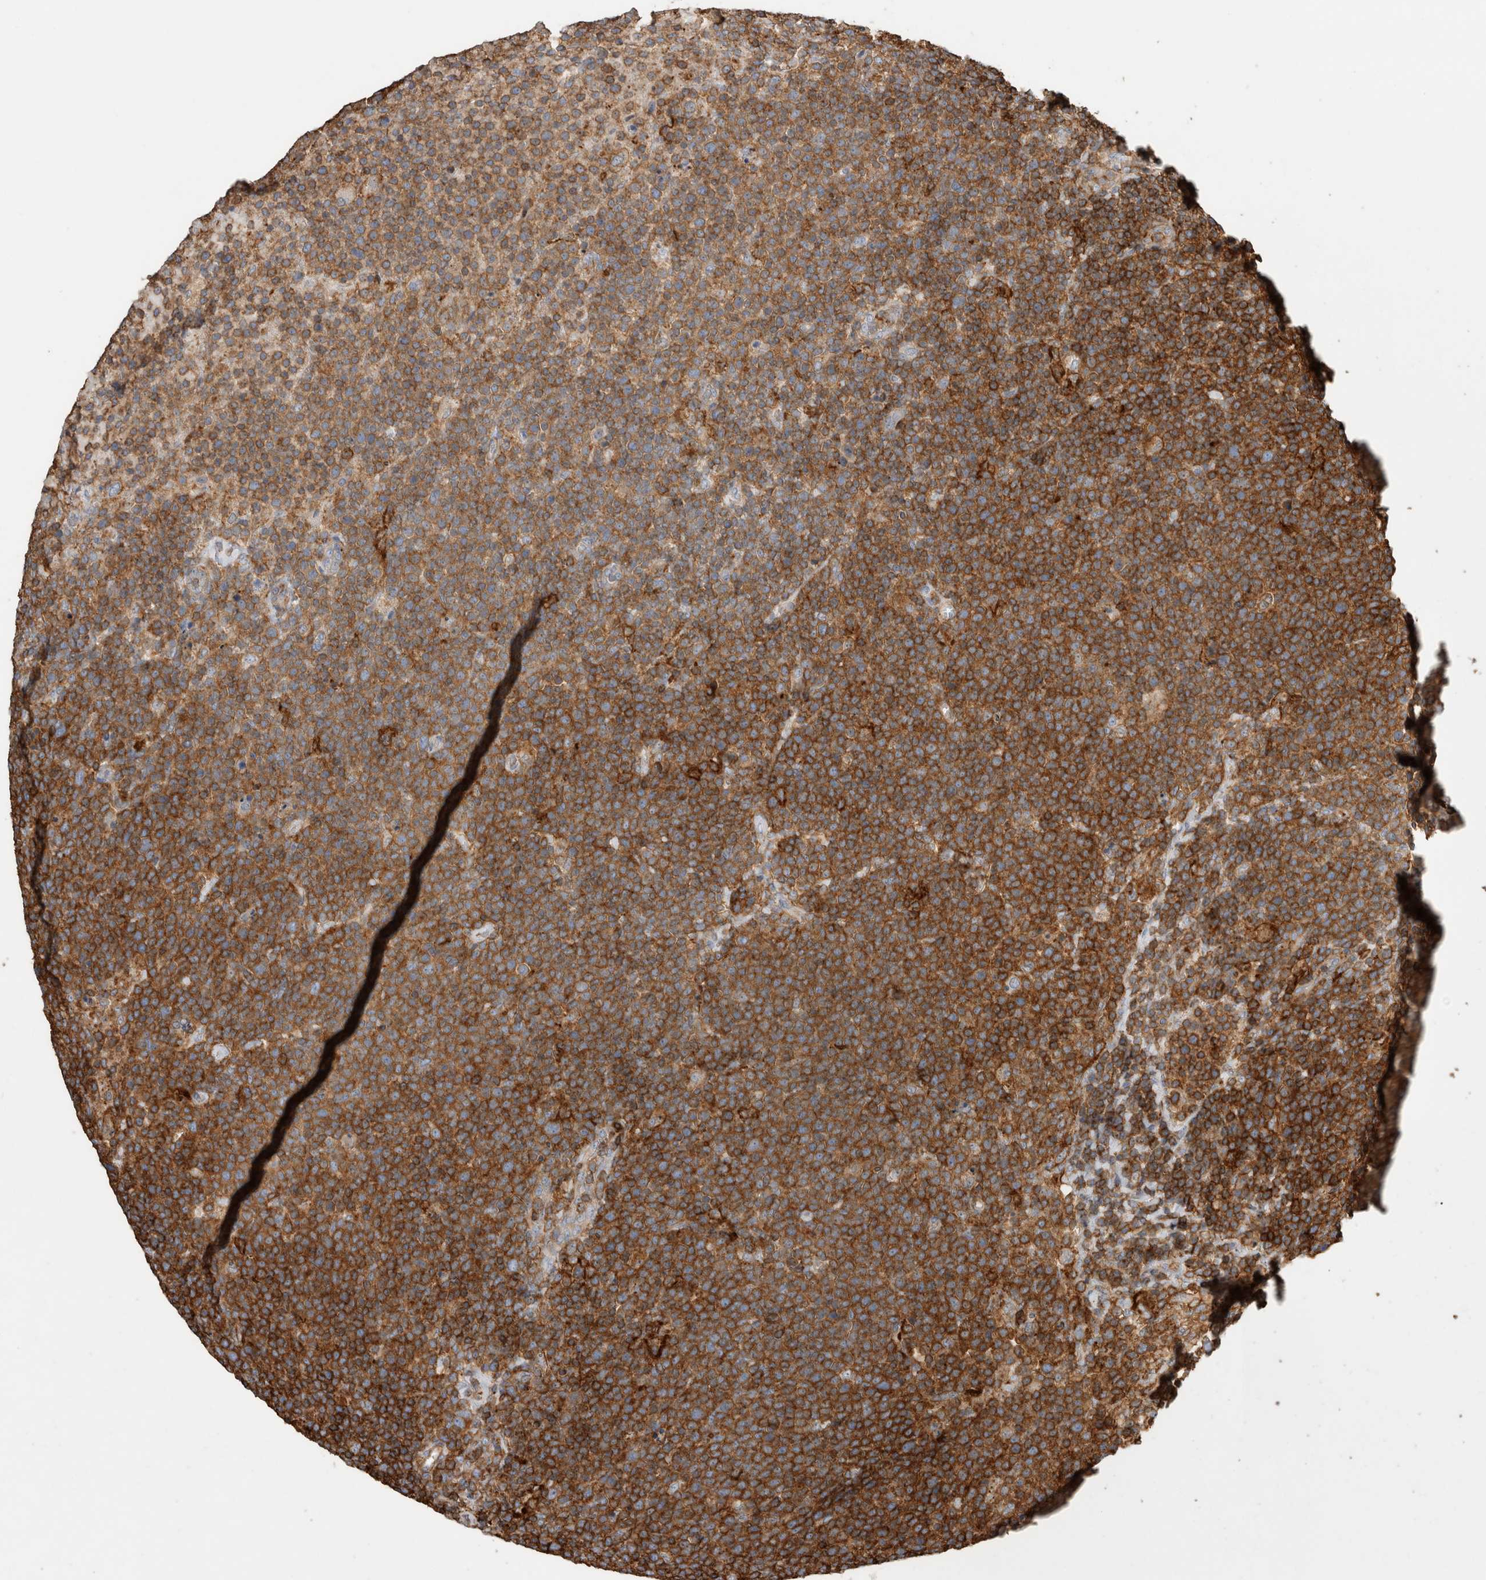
{"staining": {"intensity": "strong", "quantity": ">75%", "location": "cytoplasmic/membranous"}, "tissue": "lymphoma", "cell_type": "Tumor cells", "image_type": "cancer", "snomed": [{"axis": "morphology", "description": "Malignant lymphoma, non-Hodgkin's type, High grade"}, {"axis": "topography", "description": "Lymph node"}], "caption": "The photomicrograph displays immunohistochemical staining of lymphoma. There is strong cytoplasmic/membranous expression is present in about >75% of tumor cells.", "gene": "GPER1", "patient": {"sex": "male", "age": 61}}